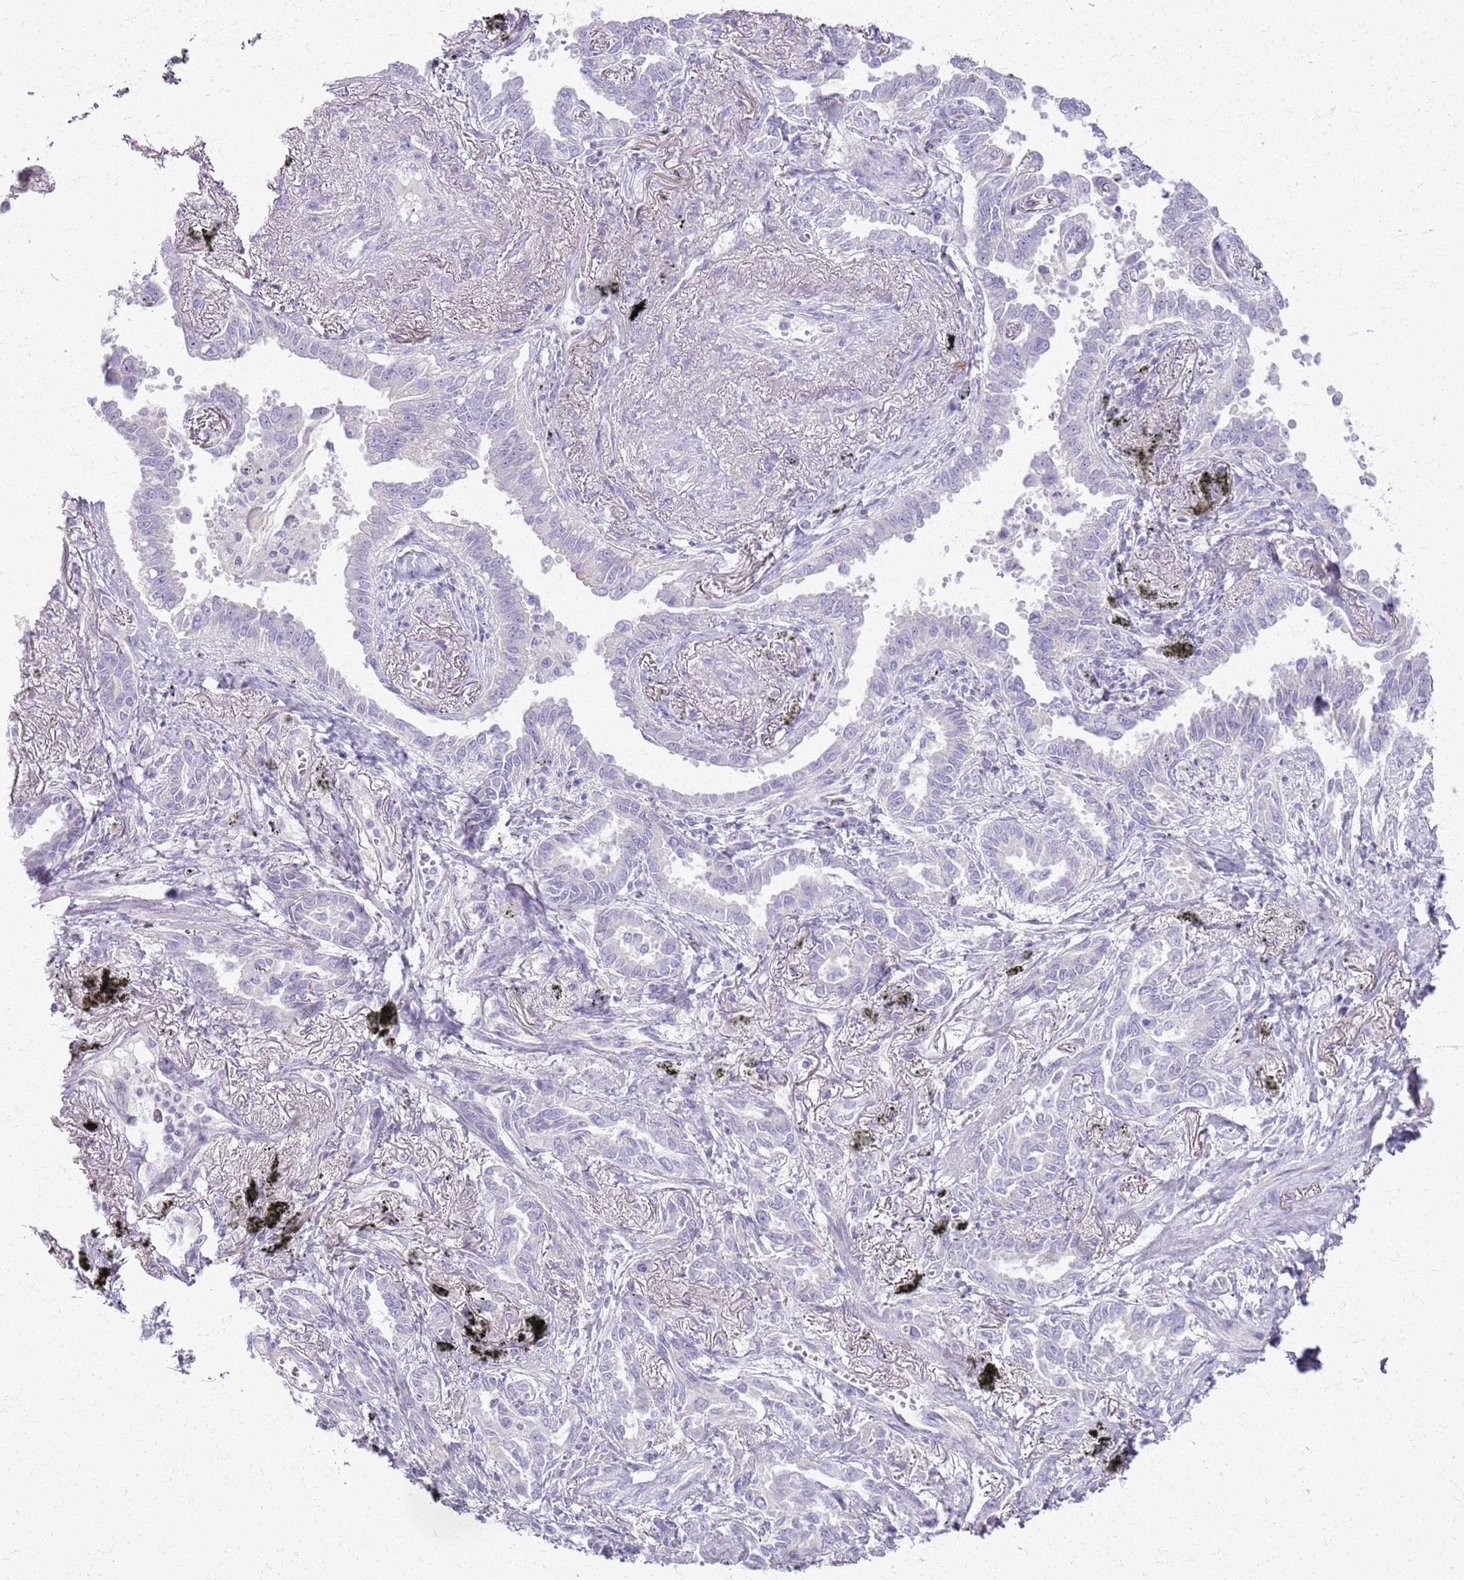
{"staining": {"intensity": "negative", "quantity": "none", "location": "none"}, "tissue": "lung cancer", "cell_type": "Tumor cells", "image_type": "cancer", "snomed": [{"axis": "morphology", "description": "Adenocarcinoma, NOS"}, {"axis": "topography", "description": "Lung"}], "caption": "Tumor cells show no significant staining in lung cancer (adenocarcinoma). (DAB IHC visualized using brightfield microscopy, high magnification).", "gene": "CSRP3", "patient": {"sex": "male", "age": 67}}